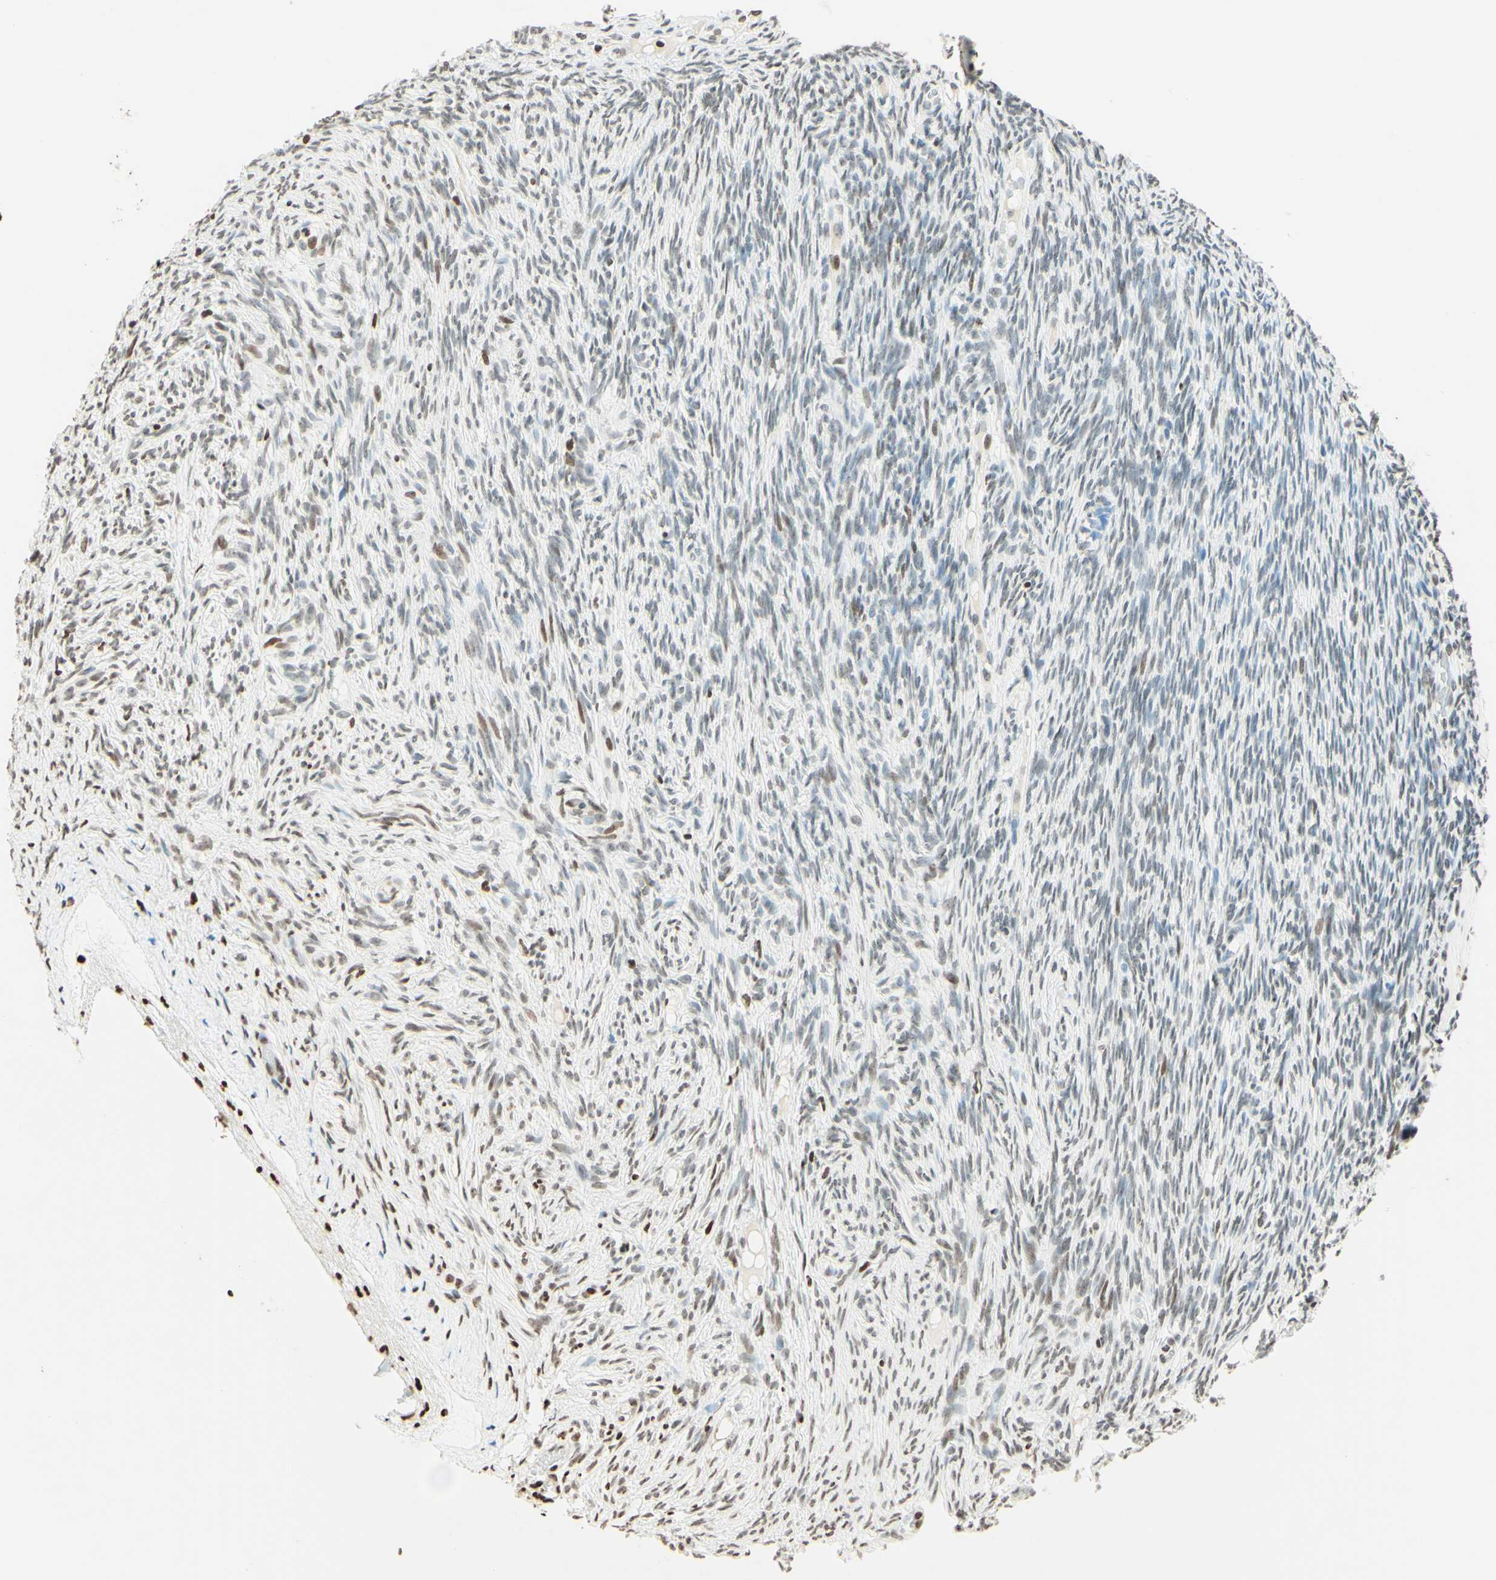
{"staining": {"intensity": "moderate", "quantity": "25%-75%", "location": "nuclear"}, "tissue": "ovary", "cell_type": "Ovarian stroma cells", "image_type": "normal", "snomed": [{"axis": "morphology", "description": "Normal tissue, NOS"}, {"axis": "topography", "description": "Ovary"}], "caption": "Protein staining of normal ovary demonstrates moderate nuclear staining in approximately 25%-75% of ovarian stroma cells.", "gene": "MSH2", "patient": {"sex": "female", "age": 33}}